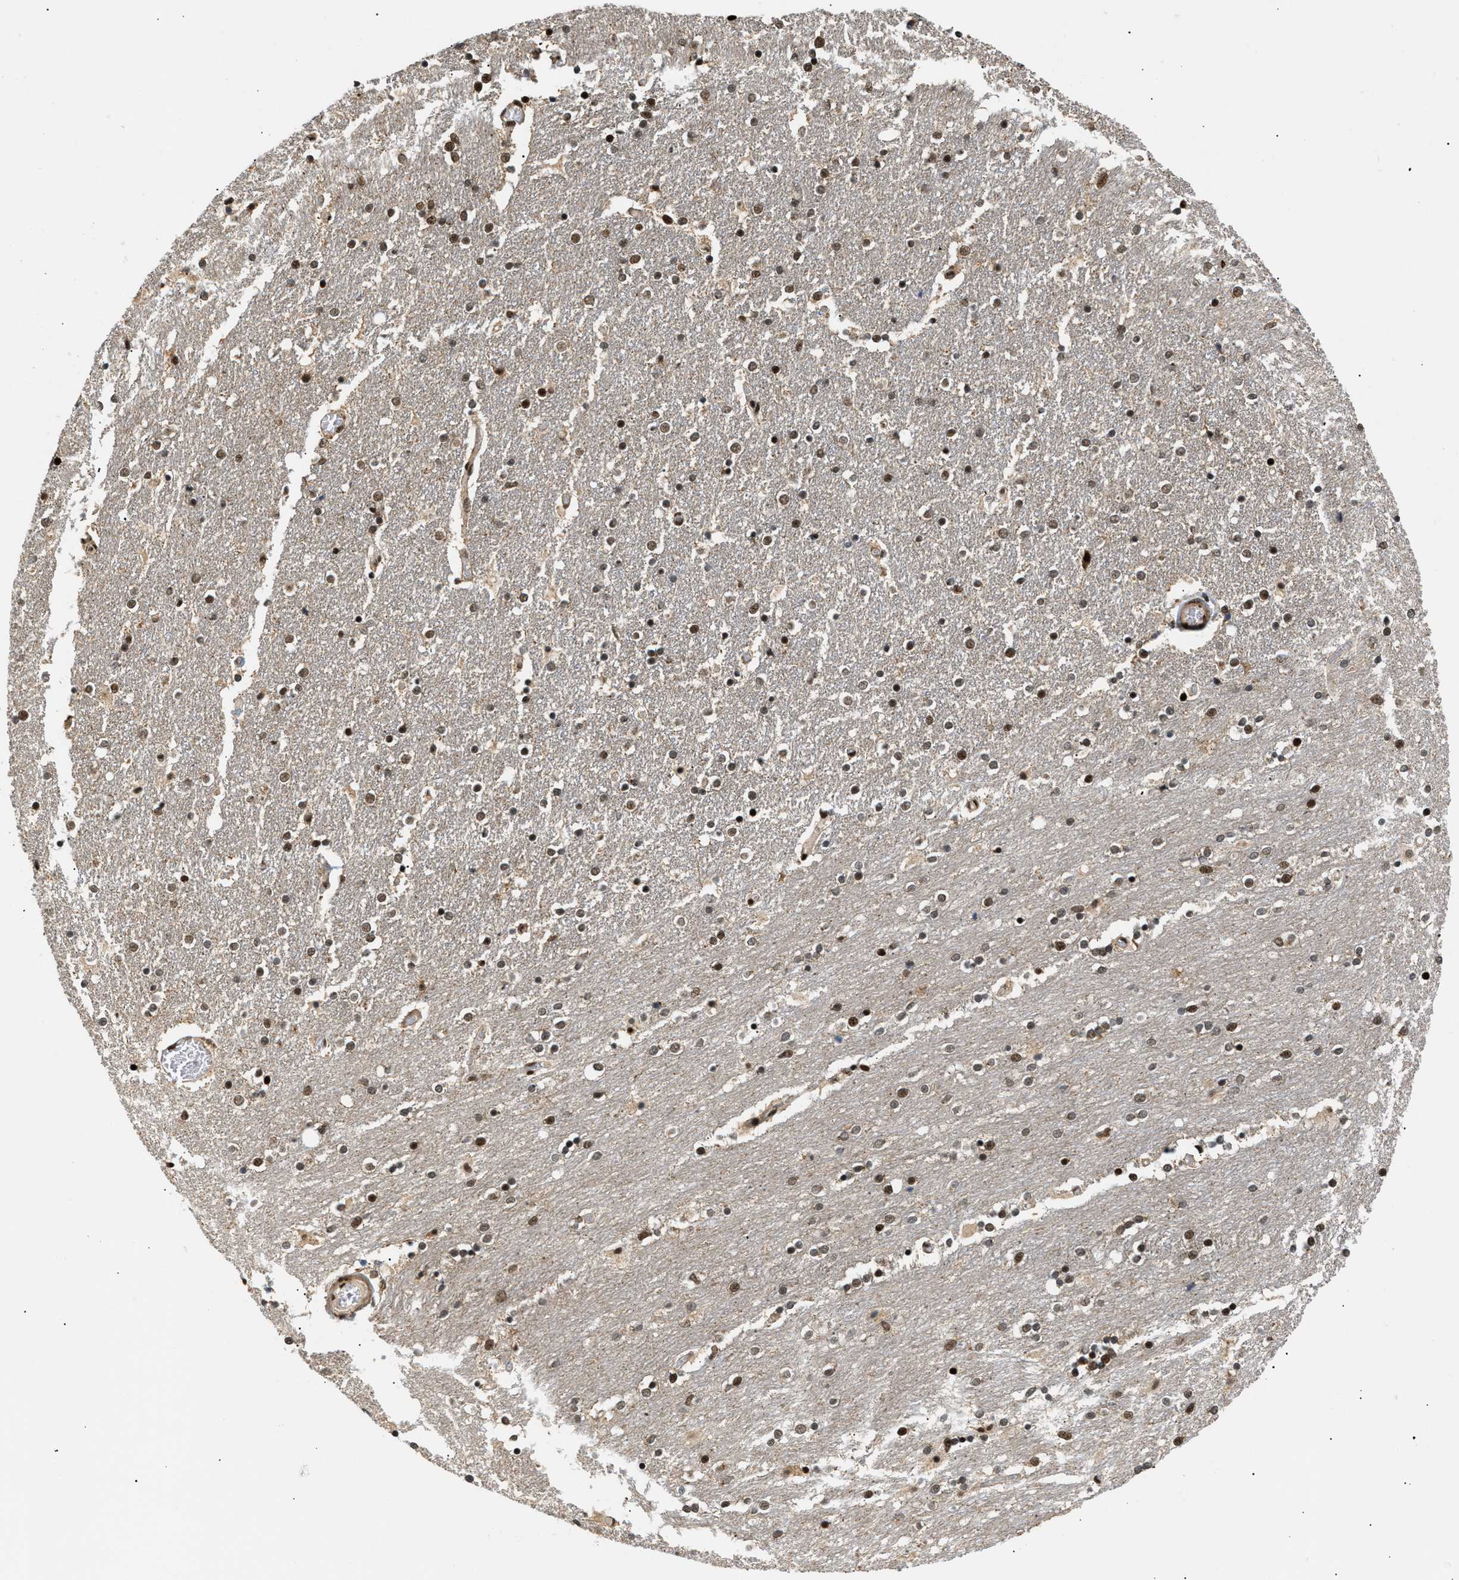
{"staining": {"intensity": "moderate", "quantity": "25%-75%", "location": "nuclear"}, "tissue": "caudate", "cell_type": "Glial cells", "image_type": "normal", "snomed": [{"axis": "morphology", "description": "Normal tissue, NOS"}, {"axis": "topography", "description": "Lateral ventricle wall"}], "caption": "Immunohistochemistry (IHC) image of benign caudate stained for a protein (brown), which demonstrates medium levels of moderate nuclear expression in approximately 25%-75% of glial cells.", "gene": "RBM5", "patient": {"sex": "female", "age": 54}}